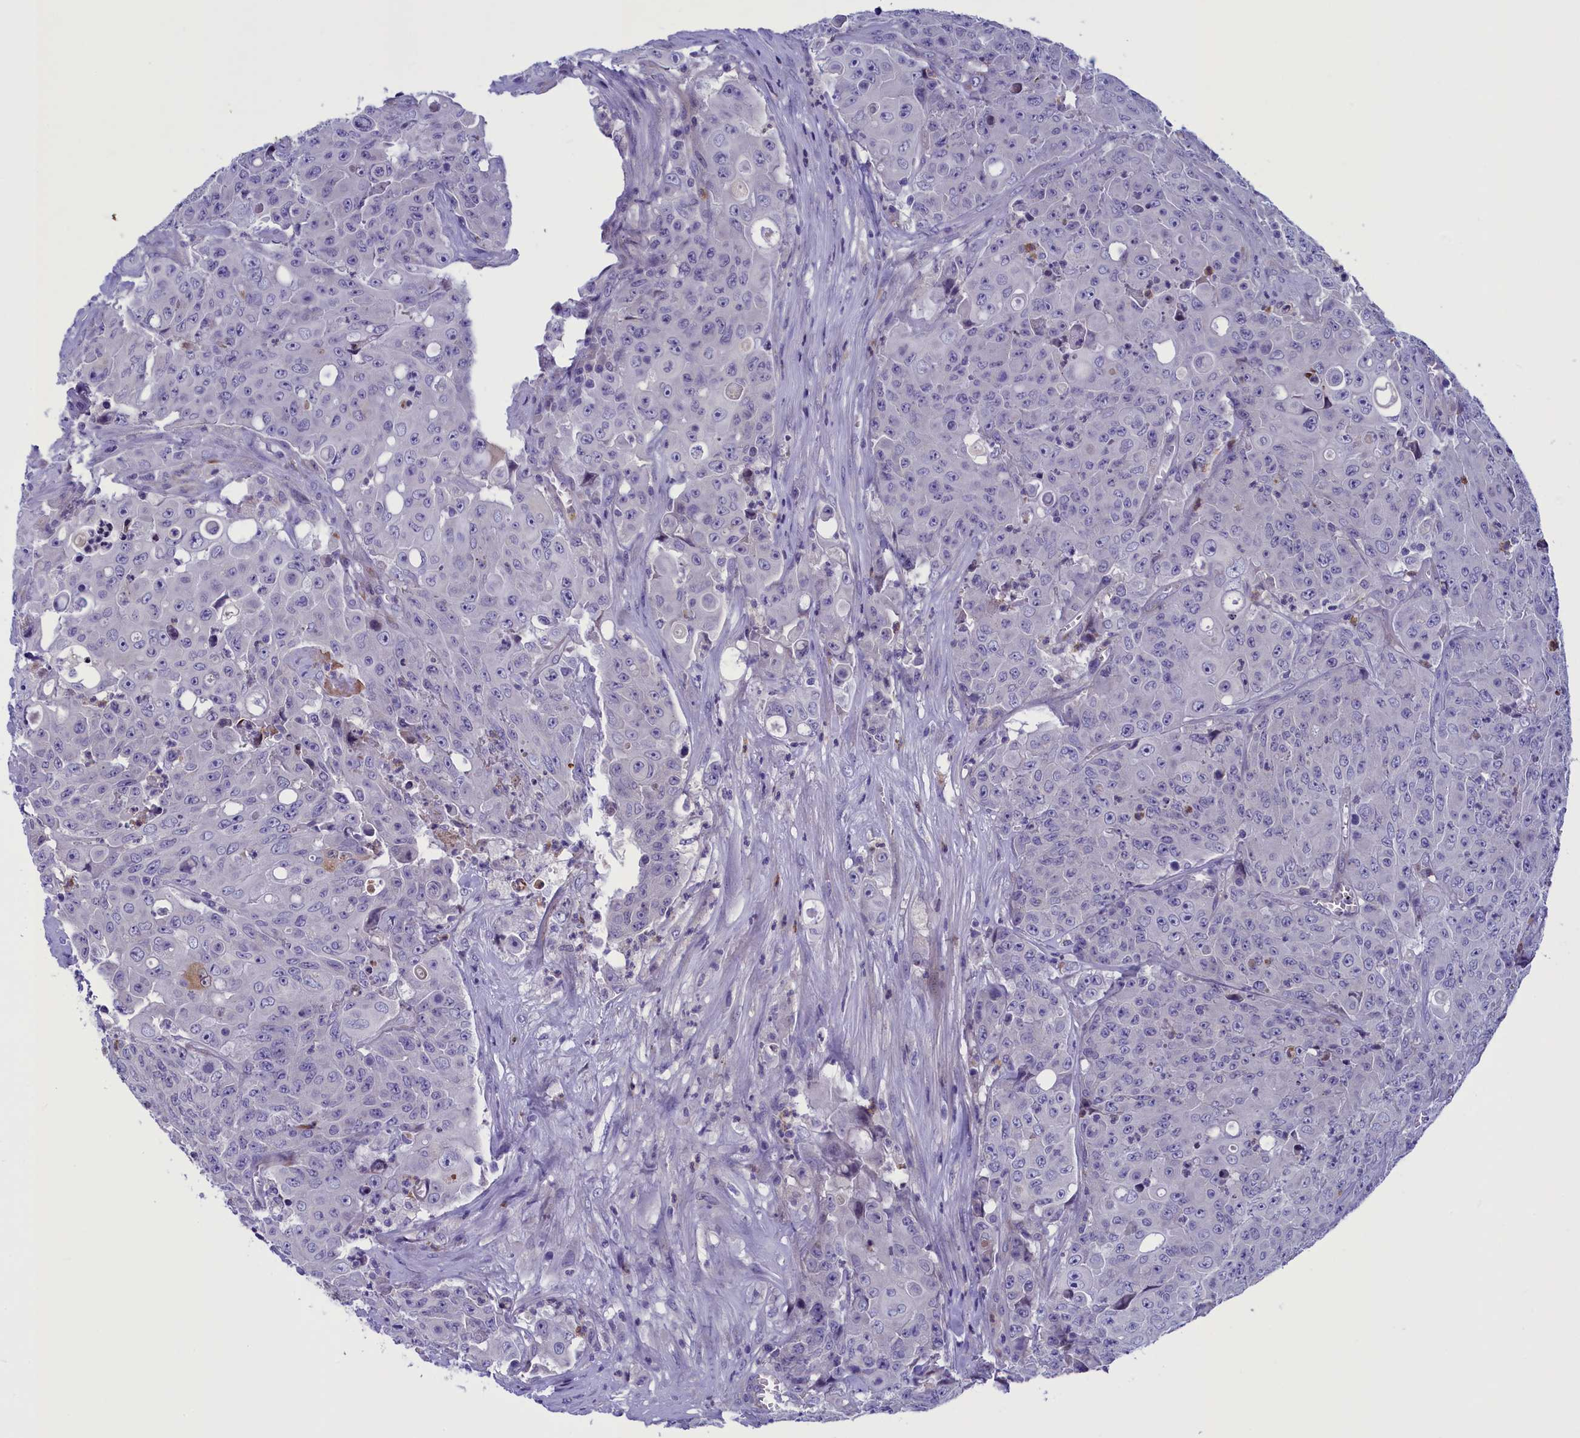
{"staining": {"intensity": "negative", "quantity": "none", "location": "none"}, "tissue": "colorectal cancer", "cell_type": "Tumor cells", "image_type": "cancer", "snomed": [{"axis": "morphology", "description": "Adenocarcinoma, NOS"}, {"axis": "topography", "description": "Colon"}], "caption": "An image of adenocarcinoma (colorectal) stained for a protein displays no brown staining in tumor cells. Nuclei are stained in blue.", "gene": "LOXL1", "patient": {"sex": "male", "age": 51}}